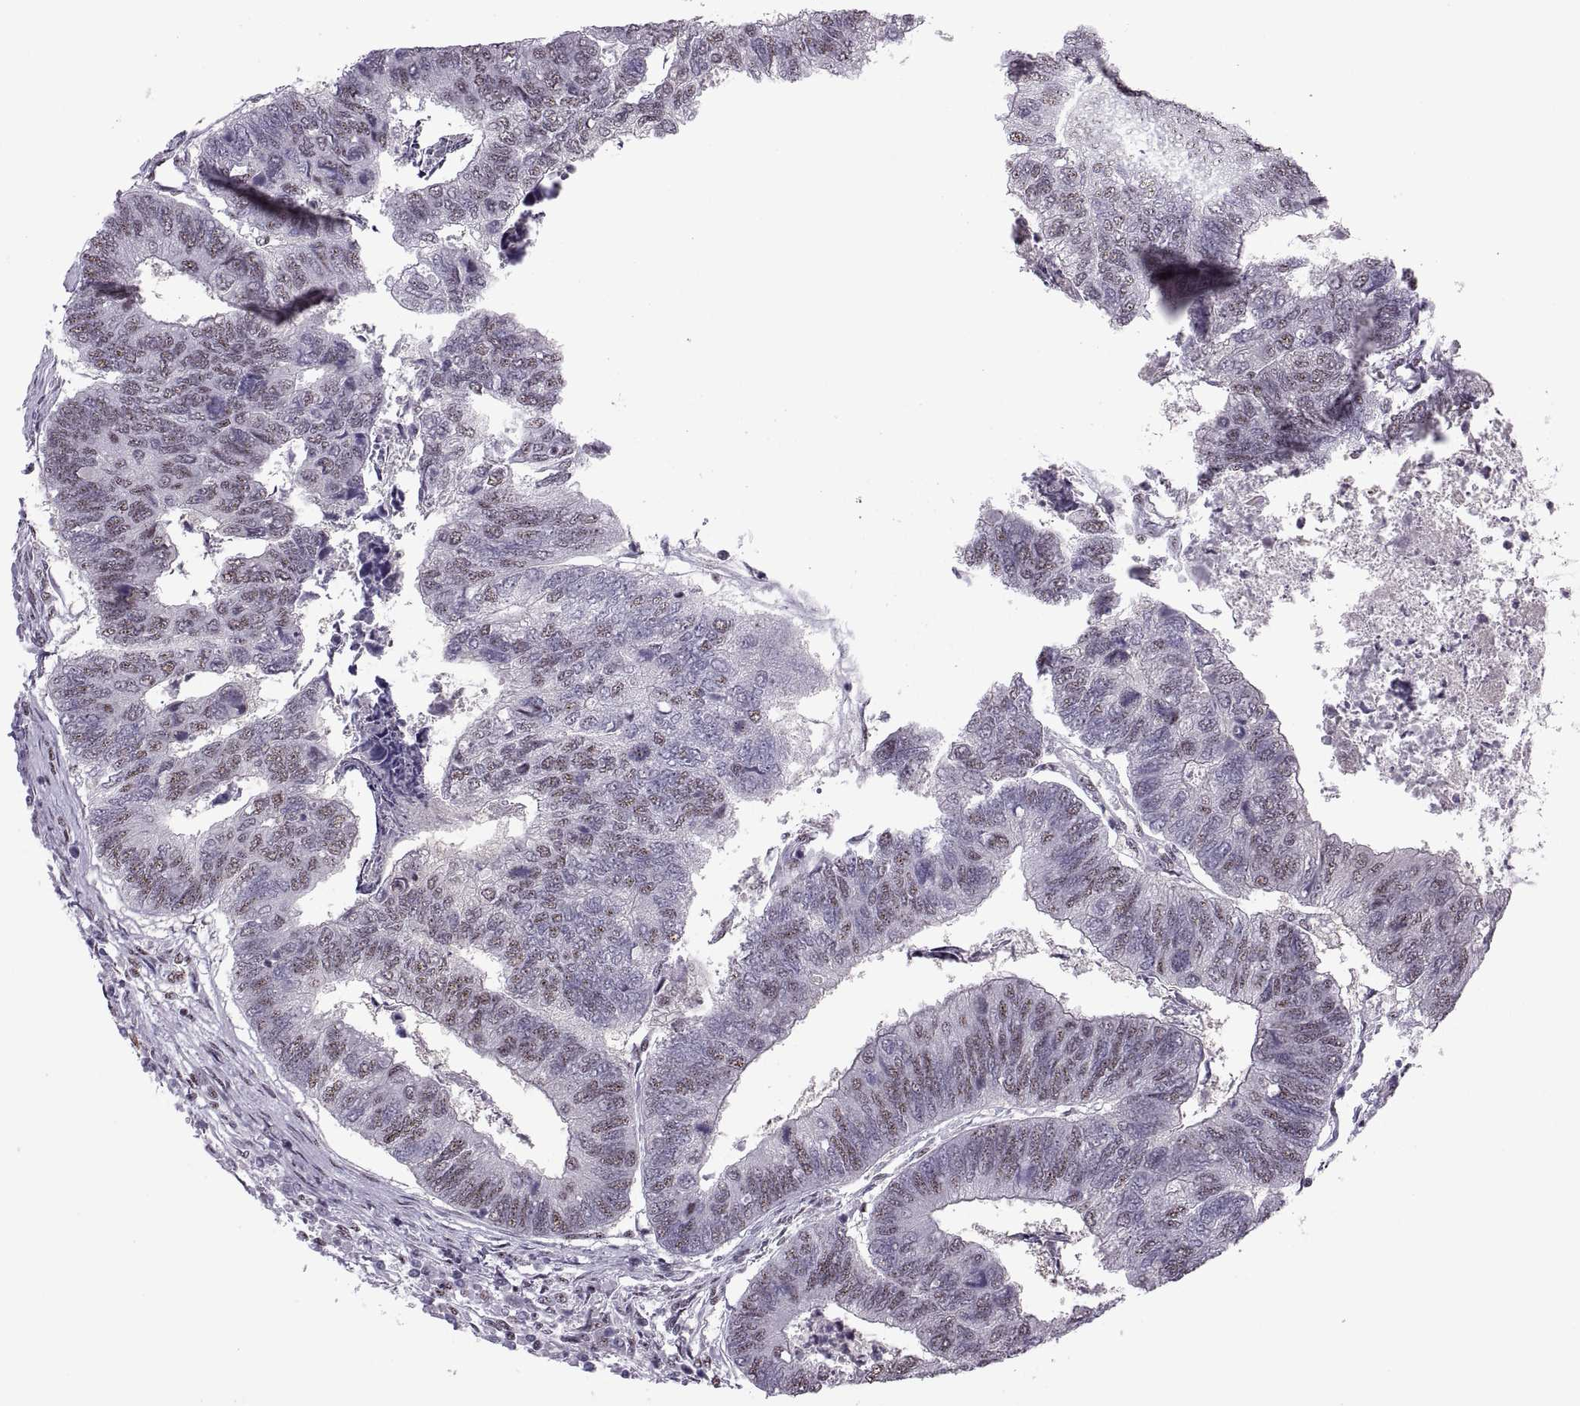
{"staining": {"intensity": "weak", "quantity": "25%-75%", "location": "nuclear"}, "tissue": "colorectal cancer", "cell_type": "Tumor cells", "image_type": "cancer", "snomed": [{"axis": "morphology", "description": "Adenocarcinoma, NOS"}, {"axis": "topography", "description": "Colon"}], "caption": "IHC (DAB) staining of human colorectal adenocarcinoma displays weak nuclear protein positivity in about 25%-75% of tumor cells.", "gene": "MAGEA4", "patient": {"sex": "female", "age": 67}}